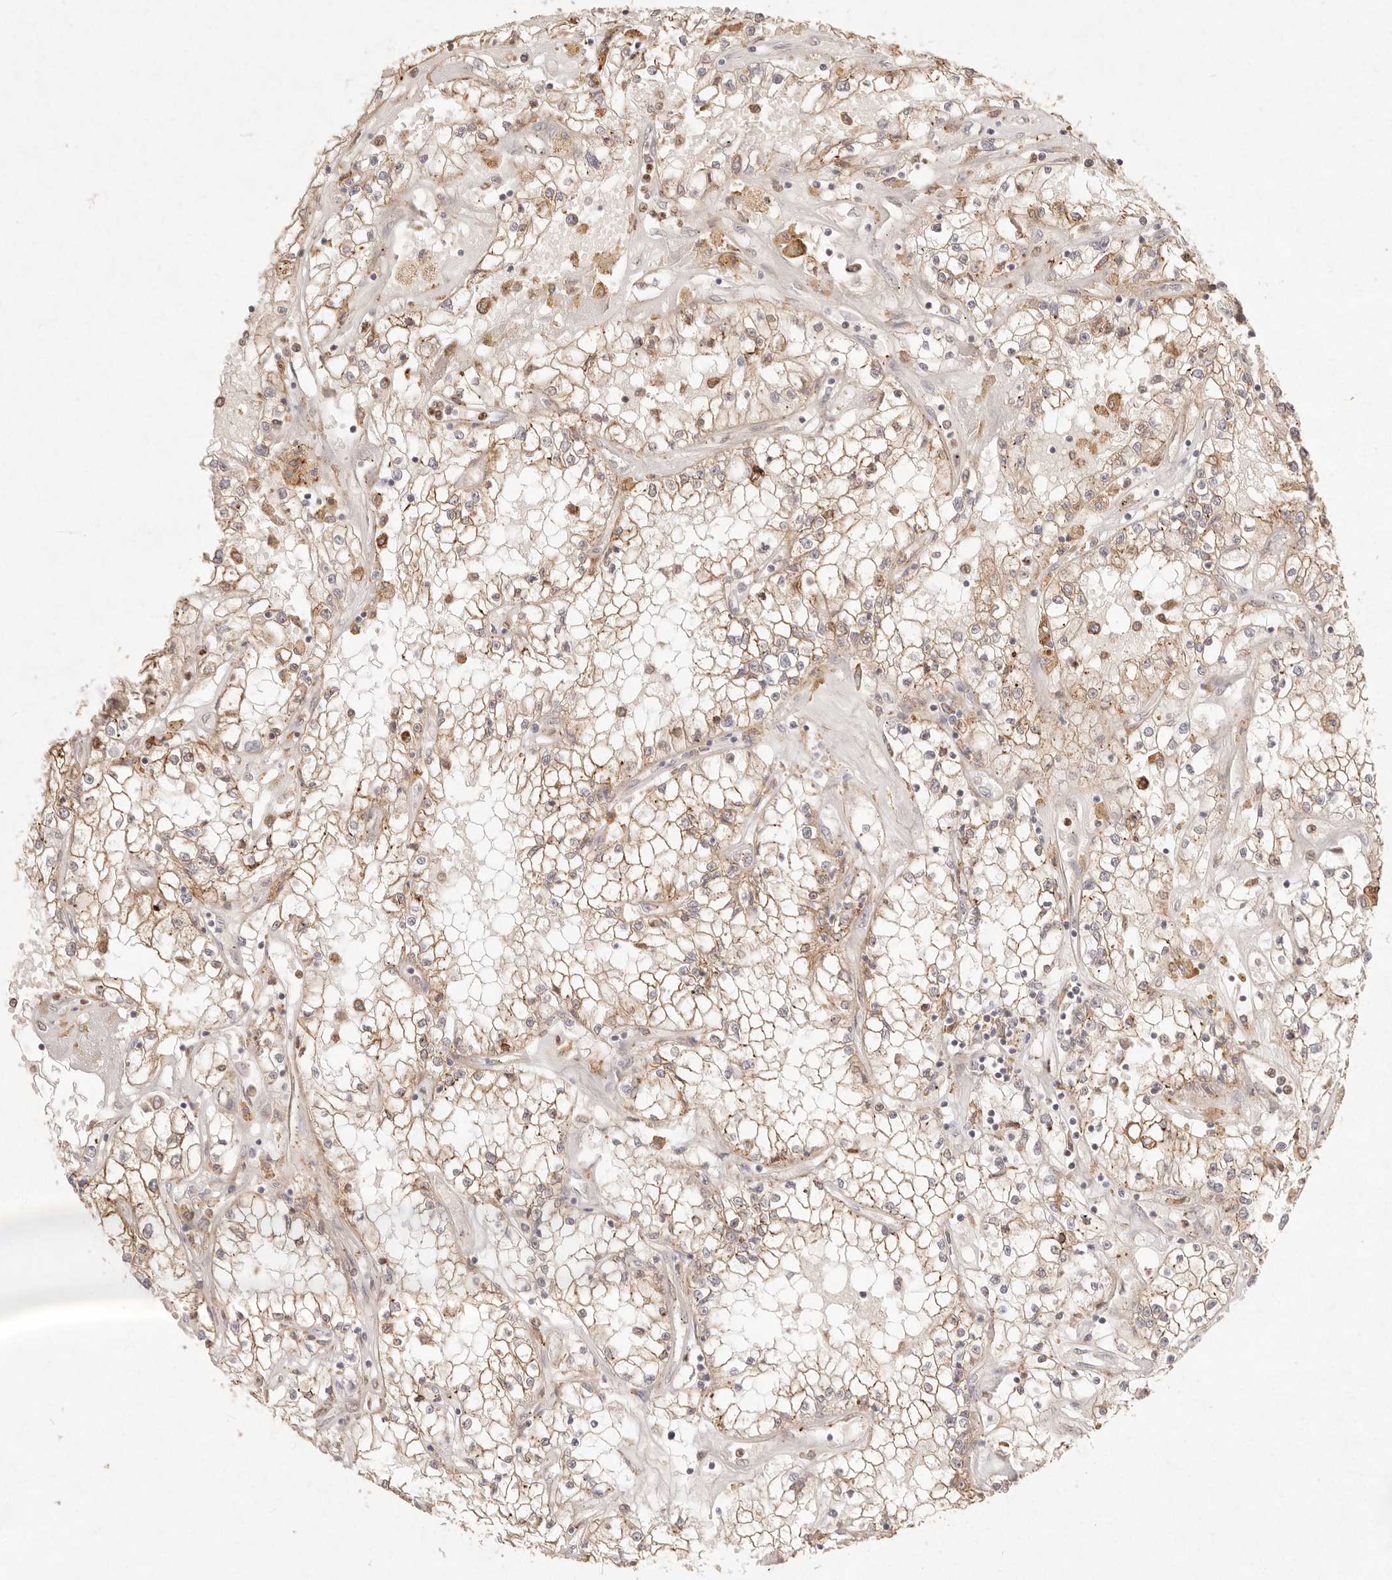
{"staining": {"intensity": "moderate", "quantity": ">75%", "location": "cytoplasmic/membranous"}, "tissue": "renal cancer", "cell_type": "Tumor cells", "image_type": "cancer", "snomed": [{"axis": "morphology", "description": "Adenocarcinoma, NOS"}, {"axis": "topography", "description": "Kidney"}], "caption": "About >75% of tumor cells in adenocarcinoma (renal) demonstrate moderate cytoplasmic/membranous protein positivity as visualized by brown immunohistochemical staining.", "gene": "C1orf127", "patient": {"sex": "male", "age": 56}}